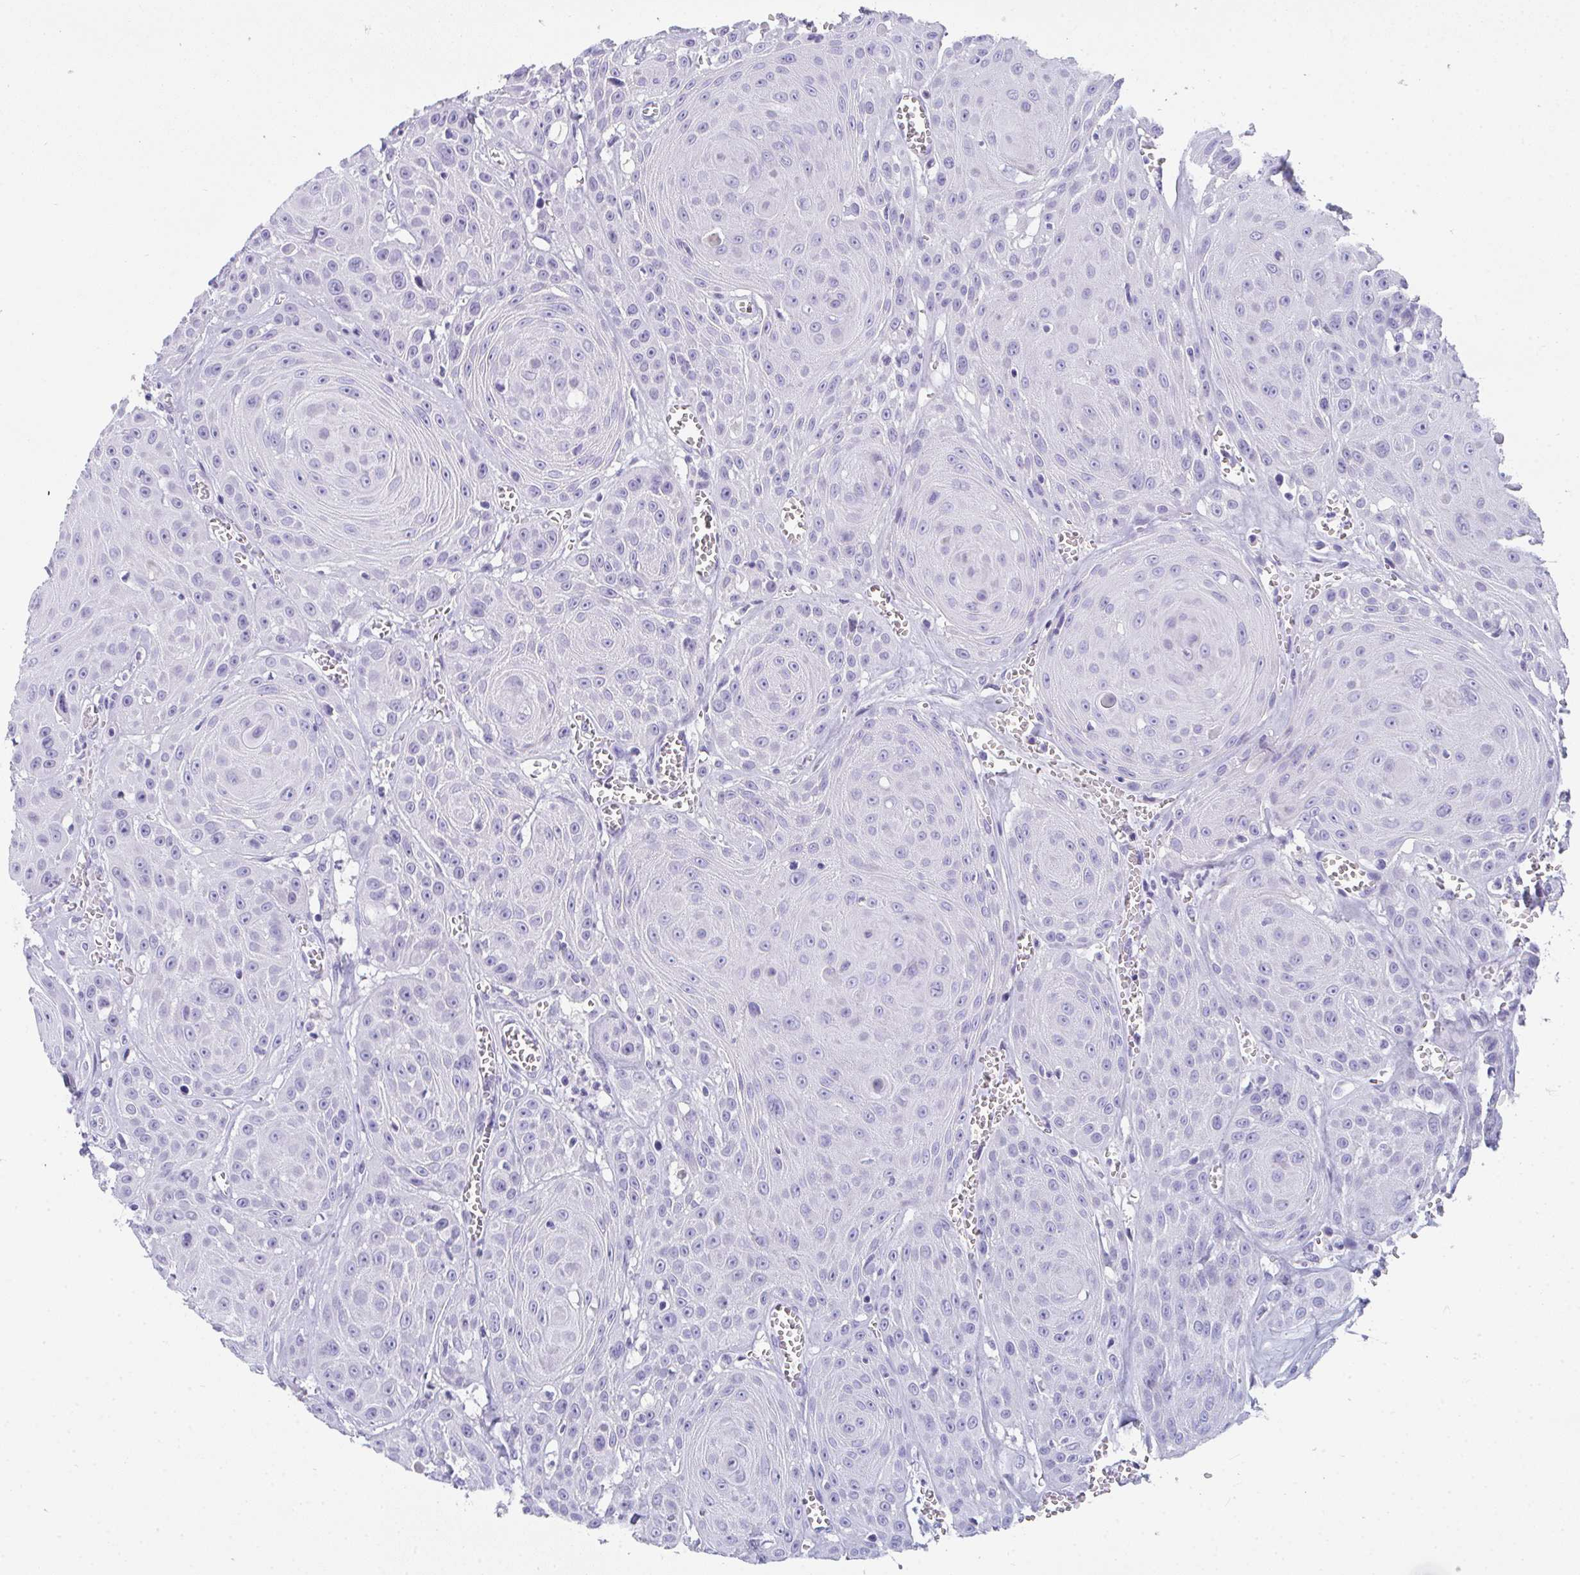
{"staining": {"intensity": "negative", "quantity": "none", "location": "none"}, "tissue": "head and neck cancer", "cell_type": "Tumor cells", "image_type": "cancer", "snomed": [{"axis": "morphology", "description": "Squamous cell carcinoma, NOS"}, {"axis": "topography", "description": "Oral tissue"}, {"axis": "topography", "description": "Head-Neck"}], "caption": "A high-resolution photomicrograph shows immunohistochemistry (IHC) staining of head and neck cancer (squamous cell carcinoma), which exhibits no significant expression in tumor cells.", "gene": "TTC30B", "patient": {"sex": "male", "age": 81}}